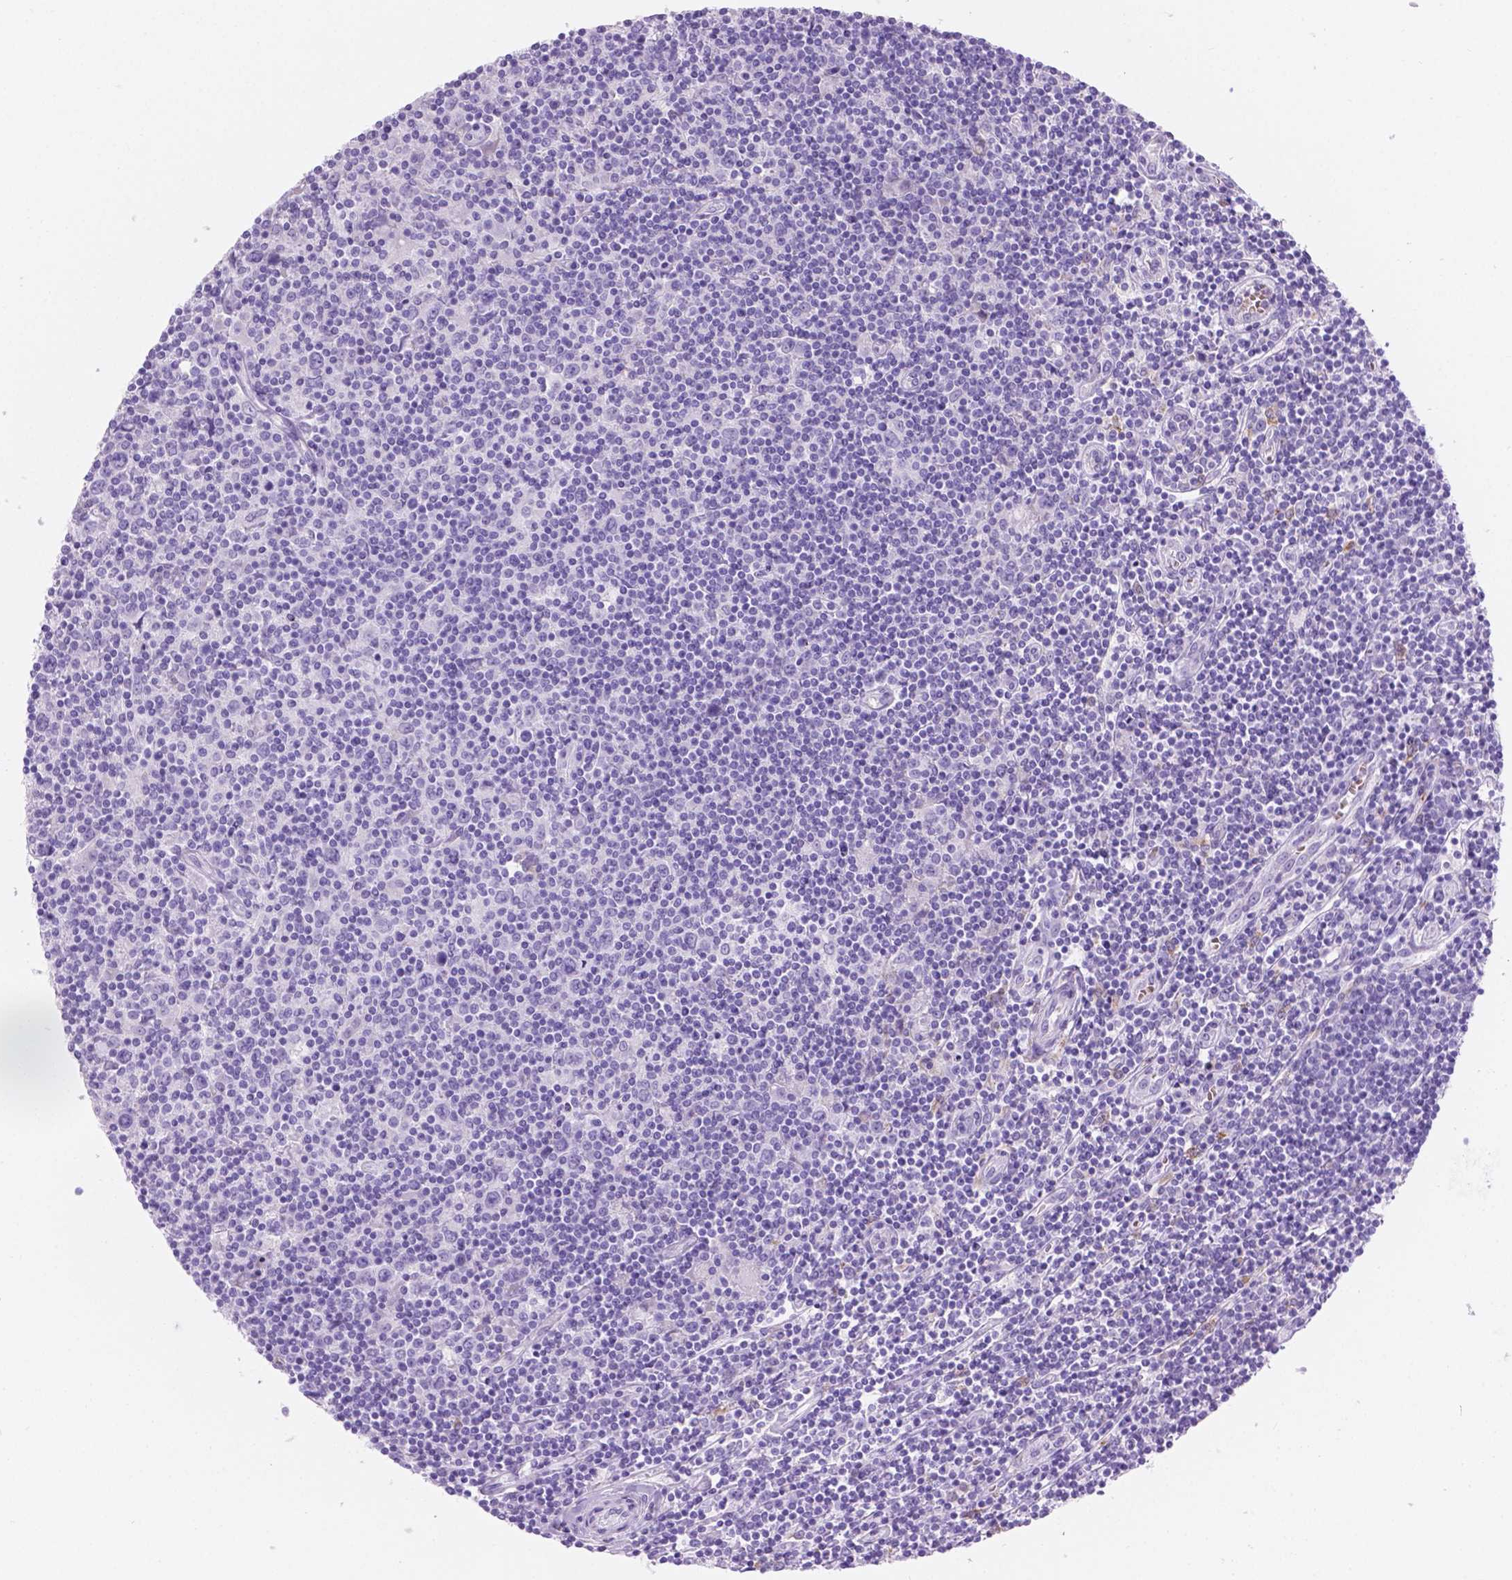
{"staining": {"intensity": "negative", "quantity": "none", "location": "none"}, "tissue": "lymphoma", "cell_type": "Tumor cells", "image_type": "cancer", "snomed": [{"axis": "morphology", "description": "Hodgkin's disease, NOS"}, {"axis": "topography", "description": "Lymph node"}], "caption": "This is an immunohistochemistry (IHC) histopathology image of lymphoma. There is no staining in tumor cells.", "gene": "GRIN2B", "patient": {"sex": "male", "age": 40}}